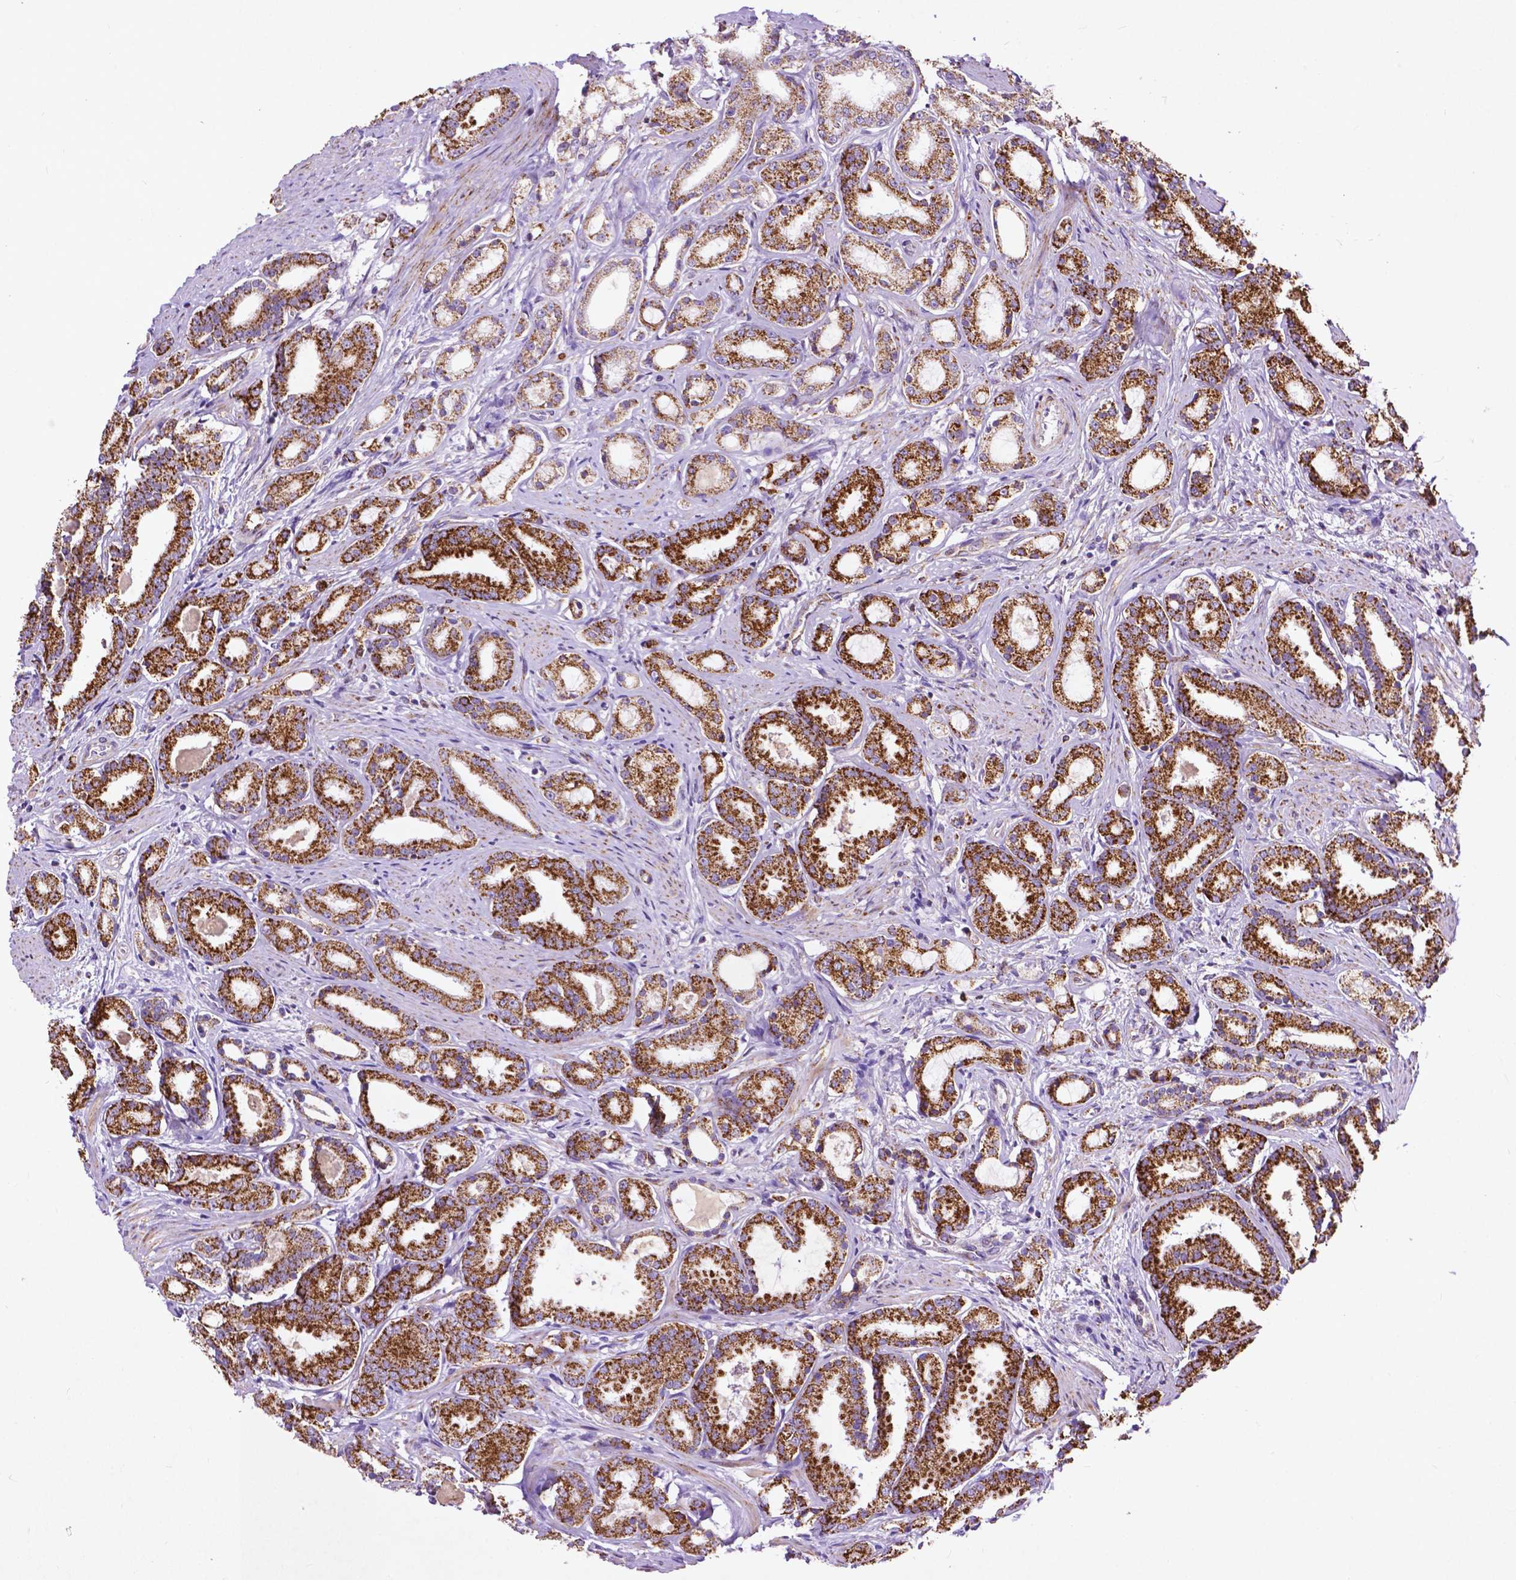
{"staining": {"intensity": "strong", "quantity": "25%-75%", "location": "cytoplasmic/membranous"}, "tissue": "prostate cancer", "cell_type": "Tumor cells", "image_type": "cancer", "snomed": [{"axis": "morphology", "description": "Adenocarcinoma, High grade"}, {"axis": "topography", "description": "Prostate"}], "caption": "Immunohistochemistry histopathology image of neoplastic tissue: high-grade adenocarcinoma (prostate) stained using IHC exhibits high levels of strong protein expression localized specifically in the cytoplasmic/membranous of tumor cells, appearing as a cytoplasmic/membranous brown color.", "gene": "THEGL", "patient": {"sex": "male", "age": 63}}